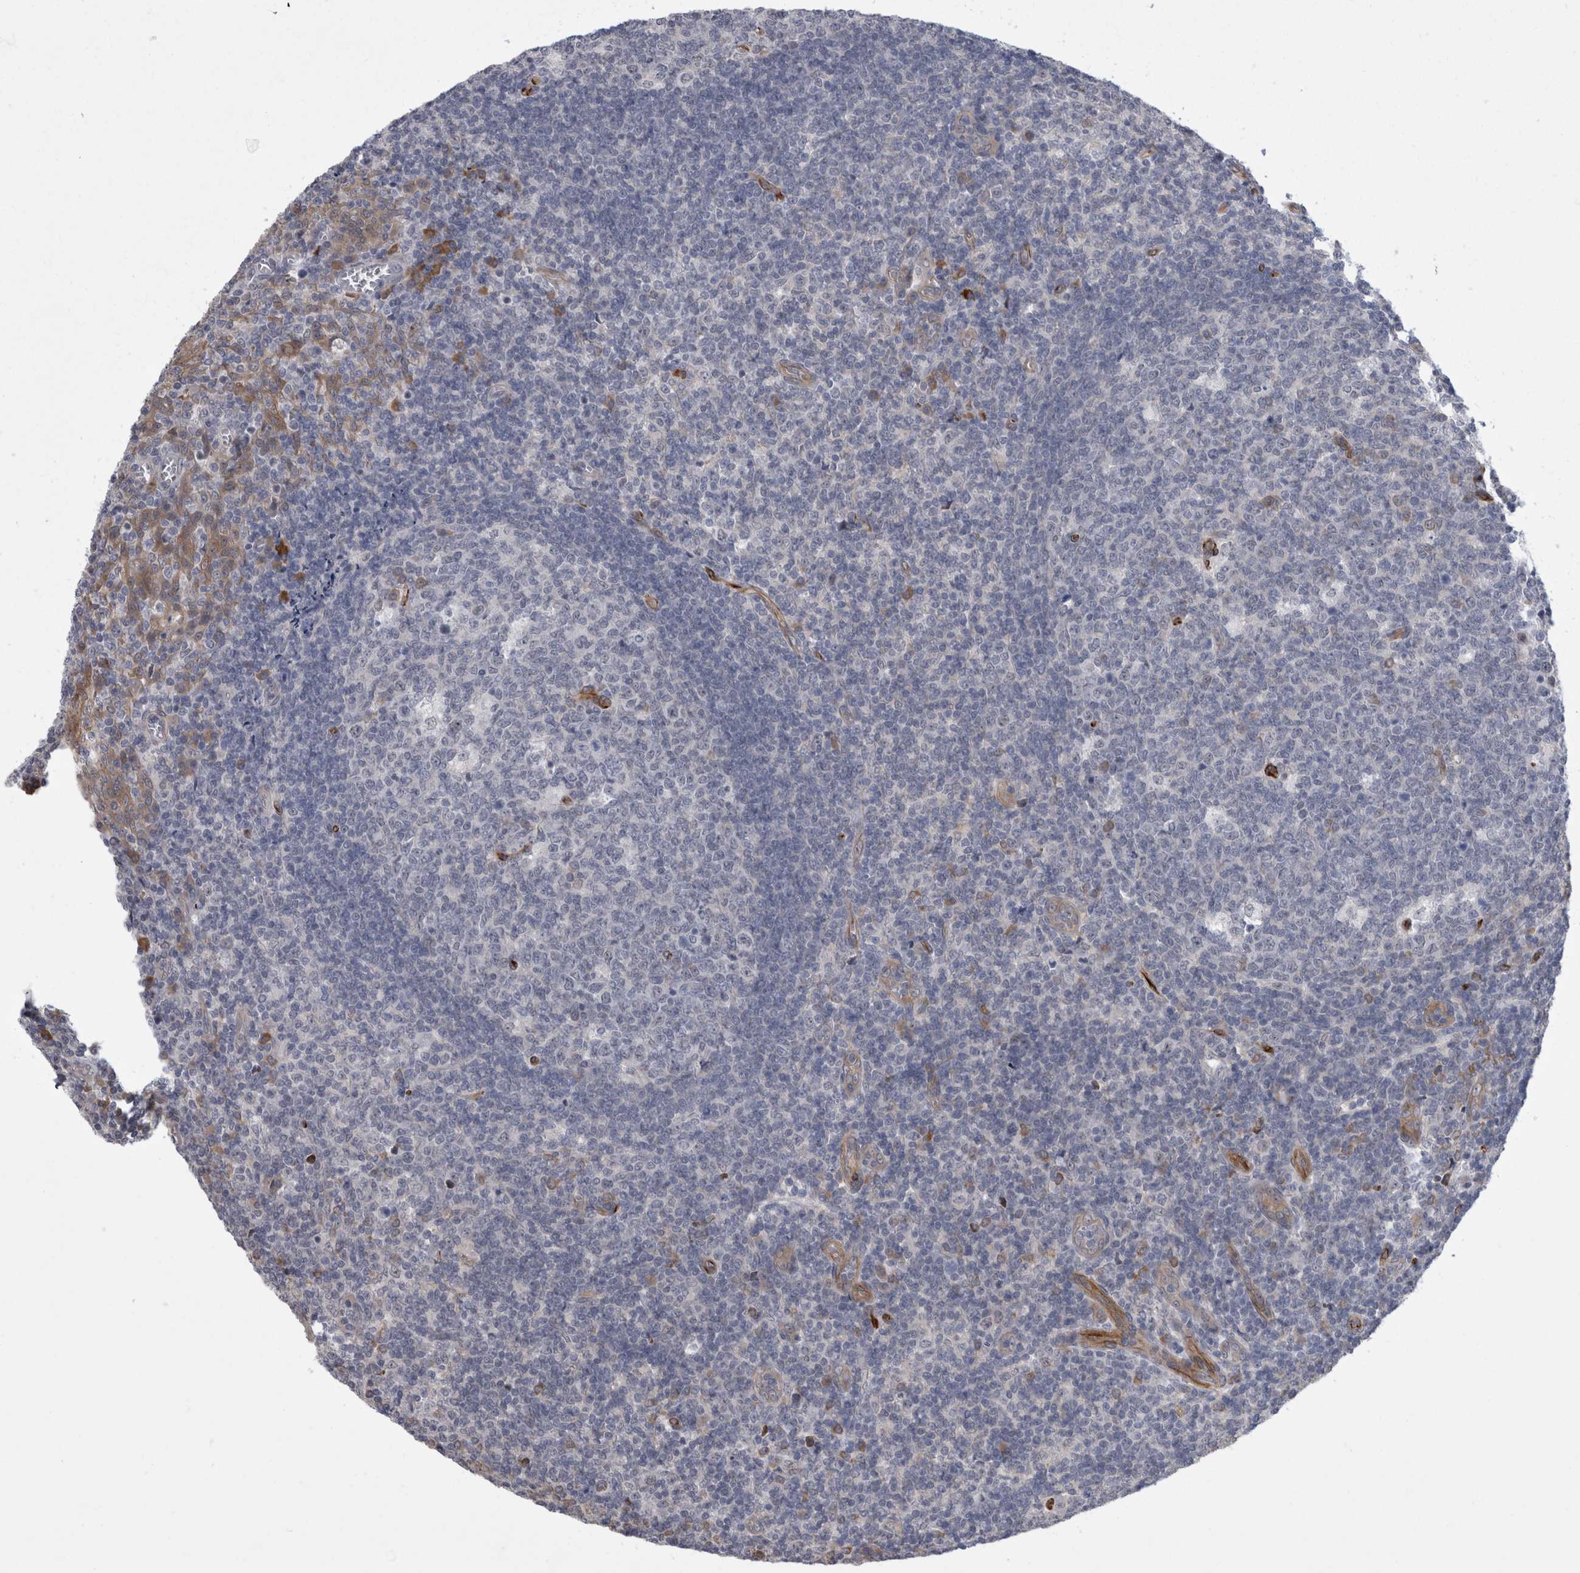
{"staining": {"intensity": "negative", "quantity": "none", "location": "none"}, "tissue": "tonsil", "cell_type": "Germinal center cells", "image_type": "normal", "snomed": [{"axis": "morphology", "description": "Normal tissue, NOS"}, {"axis": "topography", "description": "Tonsil"}], "caption": "A high-resolution photomicrograph shows immunohistochemistry (IHC) staining of unremarkable tonsil, which reveals no significant expression in germinal center cells.", "gene": "FAM83H", "patient": {"sex": "female", "age": 19}}